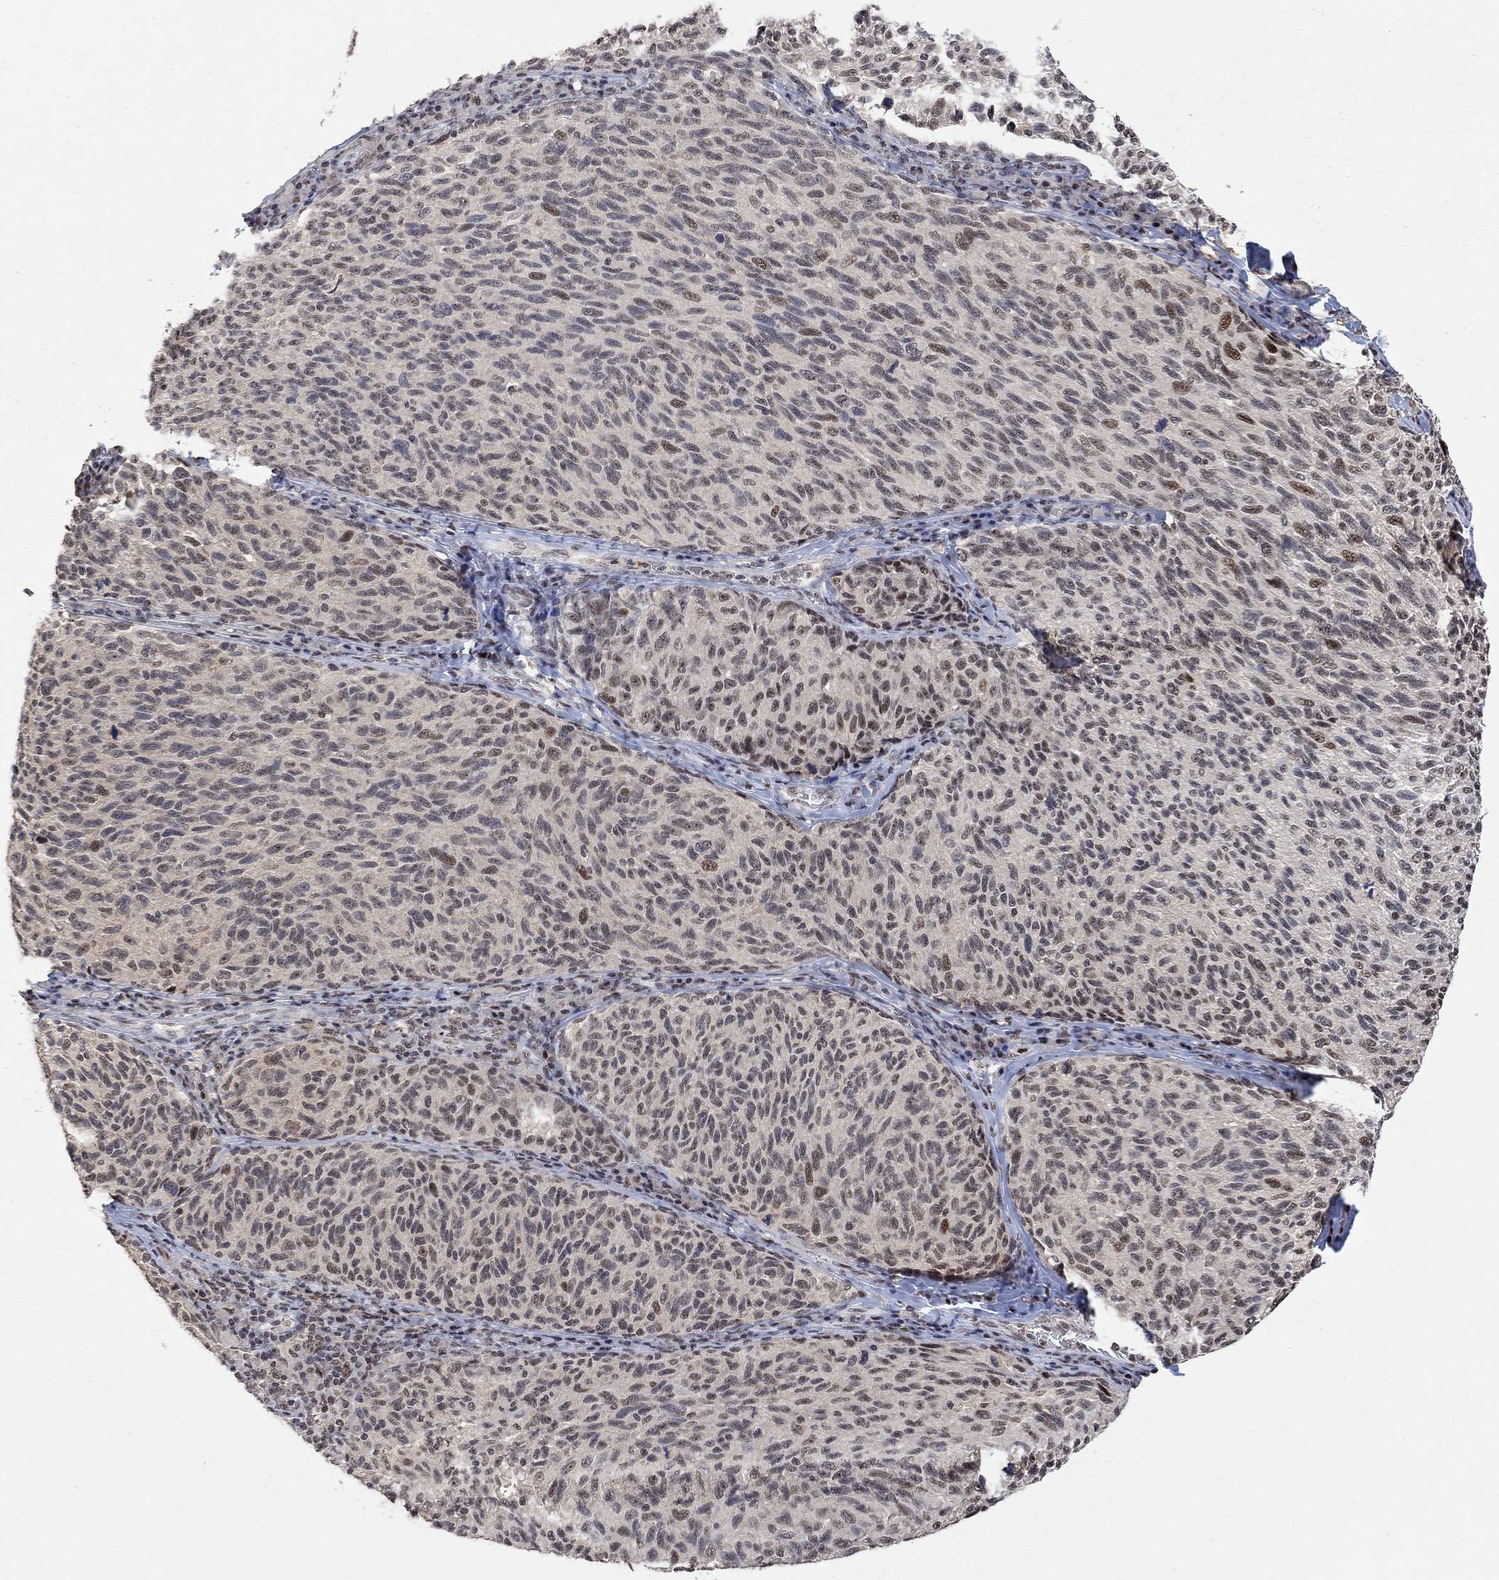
{"staining": {"intensity": "moderate", "quantity": "<25%", "location": "nuclear"}, "tissue": "melanoma", "cell_type": "Tumor cells", "image_type": "cancer", "snomed": [{"axis": "morphology", "description": "Malignant melanoma, NOS"}, {"axis": "topography", "description": "Skin"}], "caption": "IHC micrograph of melanoma stained for a protein (brown), which demonstrates low levels of moderate nuclear positivity in approximately <25% of tumor cells.", "gene": "E4F1", "patient": {"sex": "female", "age": 73}}